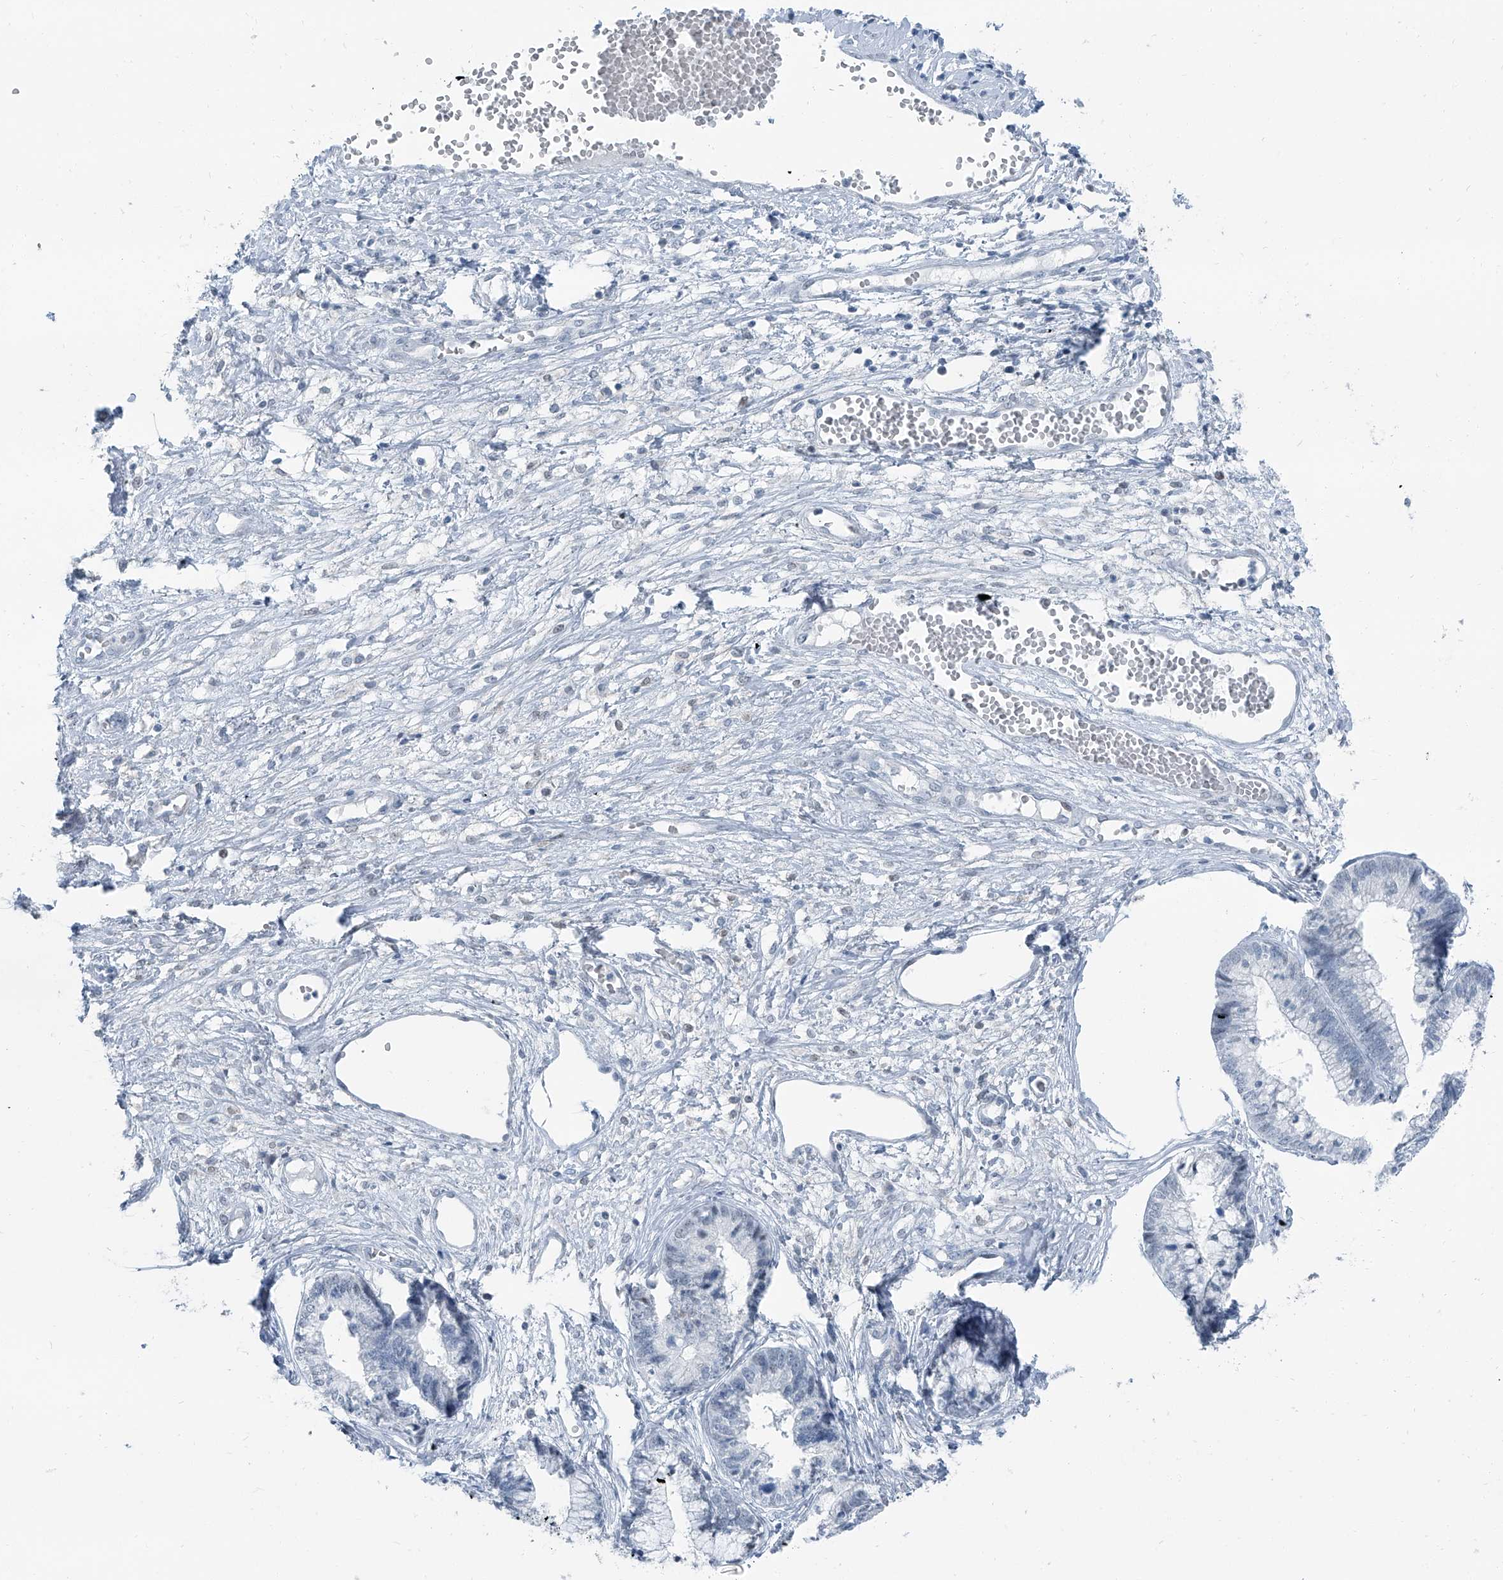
{"staining": {"intensity": "negative", "quantity": "none", "location": "none"}, "tissue": "cervical cancer", "cell_type": "Tumor cells", "image_type": "cancer", "snomed": [{"axis": "morphology", "description": "Adenocarcinoma, NOS"}, {"axis": "topography", "description": "Cervix"}], "caption": "IHC image of cervical cancer (adenocarcinoma) stained for a protein (brown), which shows no staining in tumor cells.", "gene": "RGN", "patient": {"sex": "female", "age": 44}}